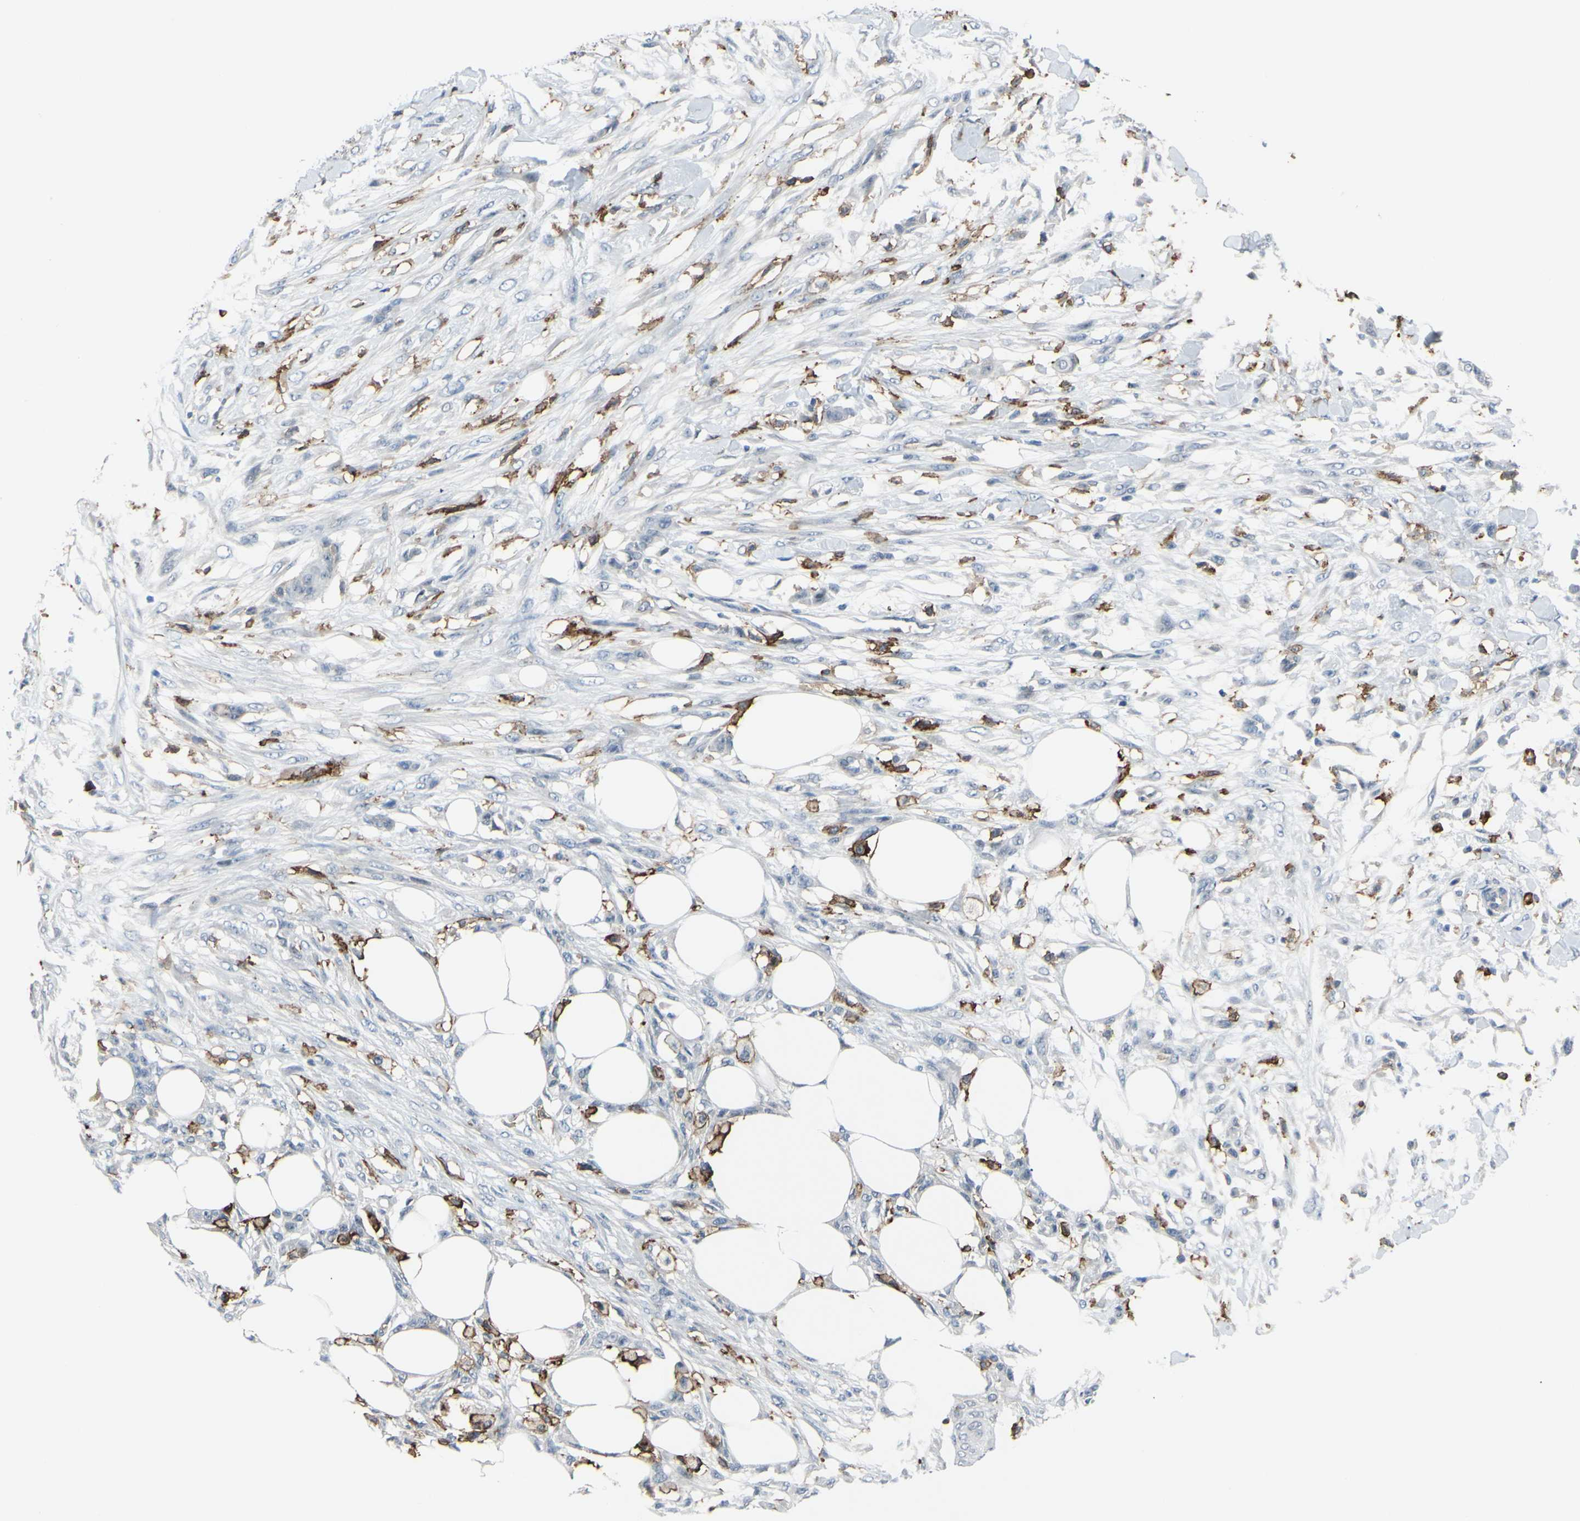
{"staining": {"intensity": "negative", "quantity": "none", "location": "none"}, "tissue": "skin cancer", "cell_type": "Tumor cells", "image_type": "cancer", "snomed": [{"axis": "morphology", "description": "Squamous cell carcinoma, NOS"}, {"axis": "topography", "description": "Skin"}], "caption": "An image of squamous cell carcinoma (skin) stained for a protein exhibits no brown staining in tumor cells.", "gene": "FCGR2A", "patient": {"sex": "female", "age": 59}}